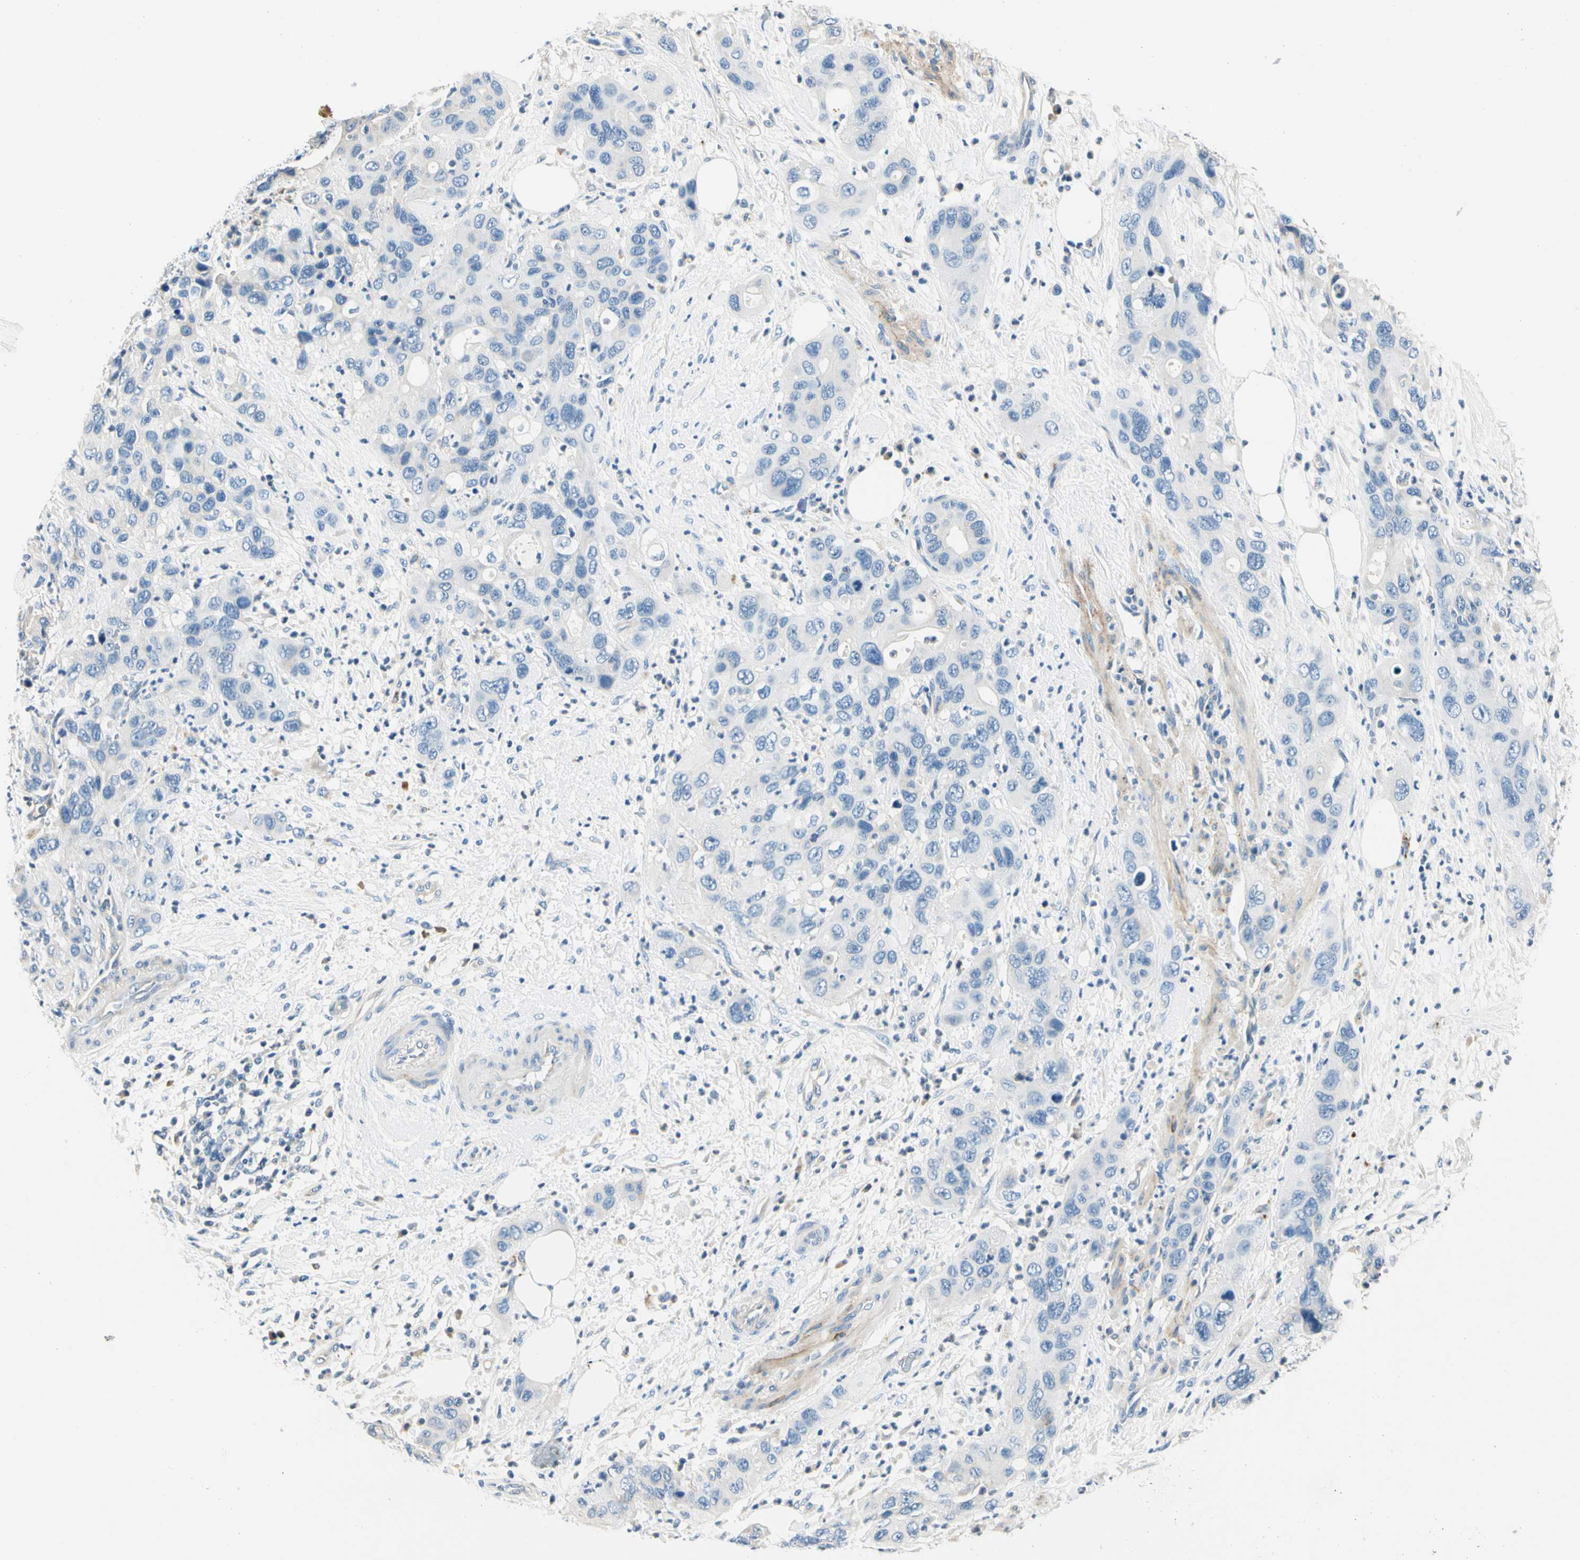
{"staining": {"intensity": "negative", "quantity": "none", "location": "none"}, "tissue": "pancreatic cancer", "cell_type": "Tumor cells", "image_type": "cancer", "snomed": [{"axis": "morphology", "description": "Adenocarcinoma, NOS"}, {"axis": "topography", "description": "Pancreas"}], "caption": "Tumor cells show no significant staining in pancreatic cancer (adenocarcinoma).", "gene": "TGFBR3", "patient": {"sex": "female", "age": 71}}